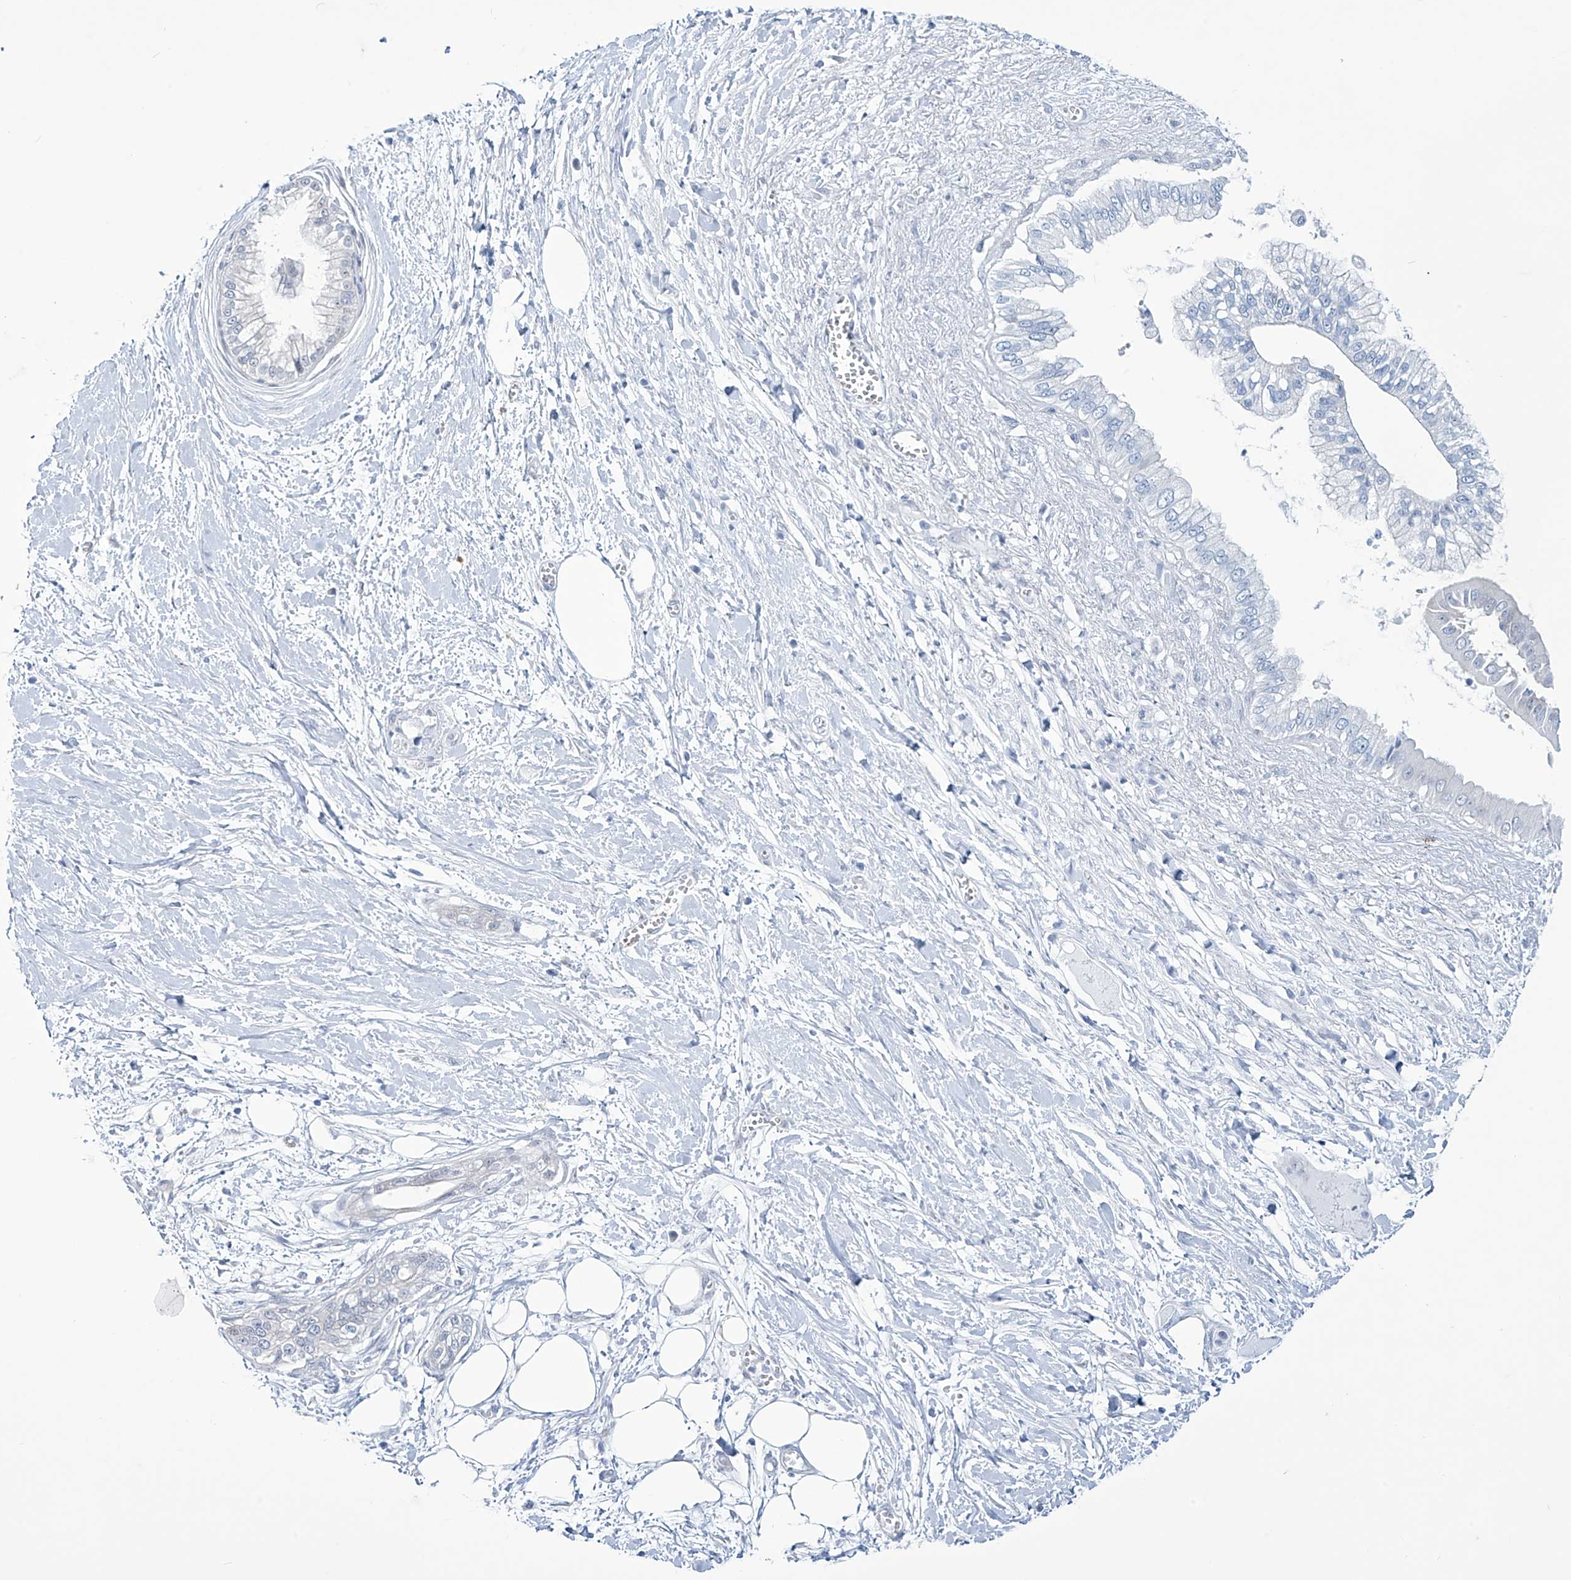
{"staining": {"intensity": "negative", "quantity": "none", "location": "none"}, "tissue": "pancreatic cancer", "cell_type": "Tumor cells", "image_type": "cancer", "snomed": [{"axis": "morphology", "description": "Adenocarcinoma, NOS"}, {"axis": "topography", "description": "Pancreas"}], "caption": "The IHC micrograph has no significant positivity in tumor cells of pancreatic cancer (adenocarcinoma) tissue.", "gene": "TRIM60", "patient": {"sex": "male", "age": 68}}